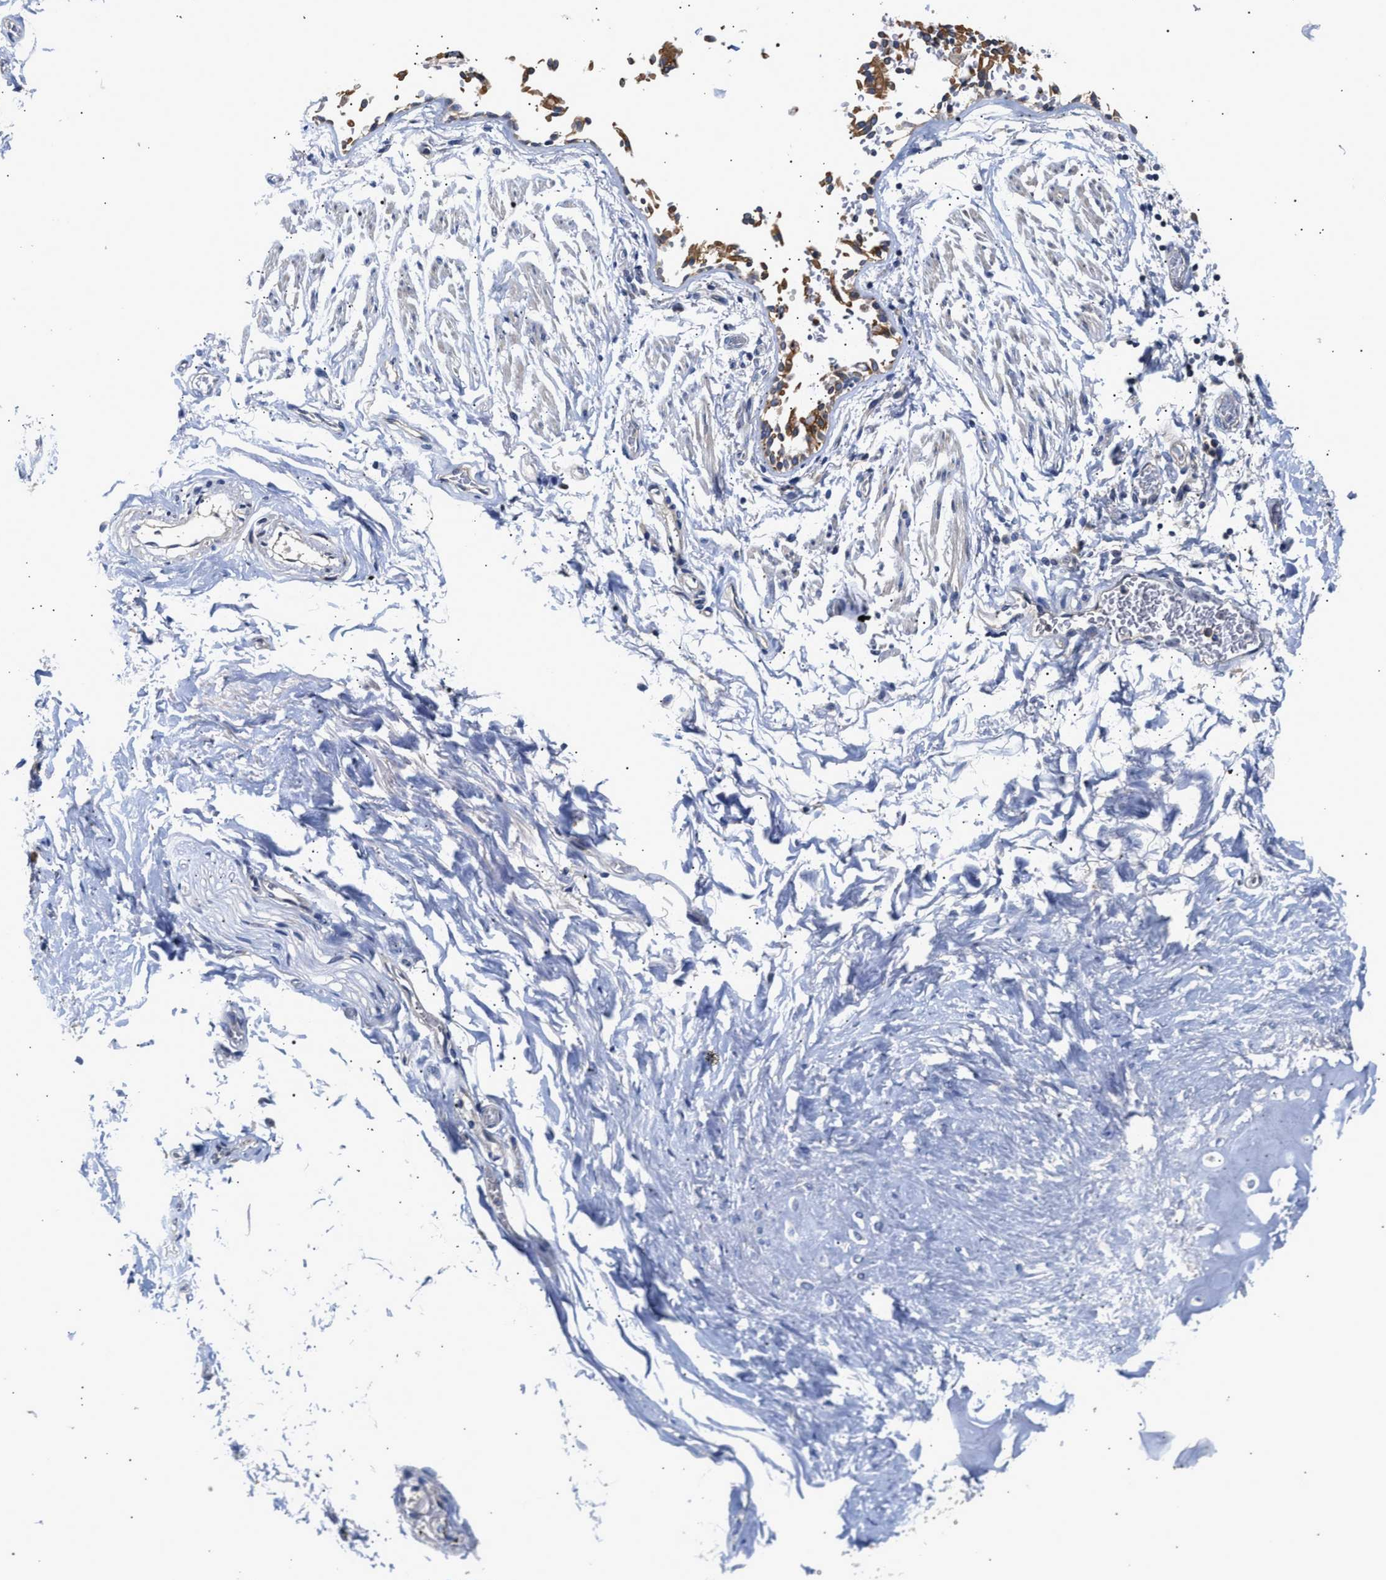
{"staining": {"intensity": "negative", "quantity": "none", "location": "none"}, "tissue": "adipose tissue", "cell_type": "Adipocytes", "image_type": "normal", "snomed": [{"axis": "morphology", "description": "Normal tissue, NOS"}, {"axis": "topography", "description": "Cartilage tissue"}, {"axis": "topography", "description": "Lung"}], "caption": "A histopathology image of adipose tissue stained for a protein demonstrates no brown staining in adipocytes. (DAB immunohistochemistry (IHC) with hematoxylin counter stain).", "gene": "CCDC146", "patient": {"sex": "female", "age": 77}}